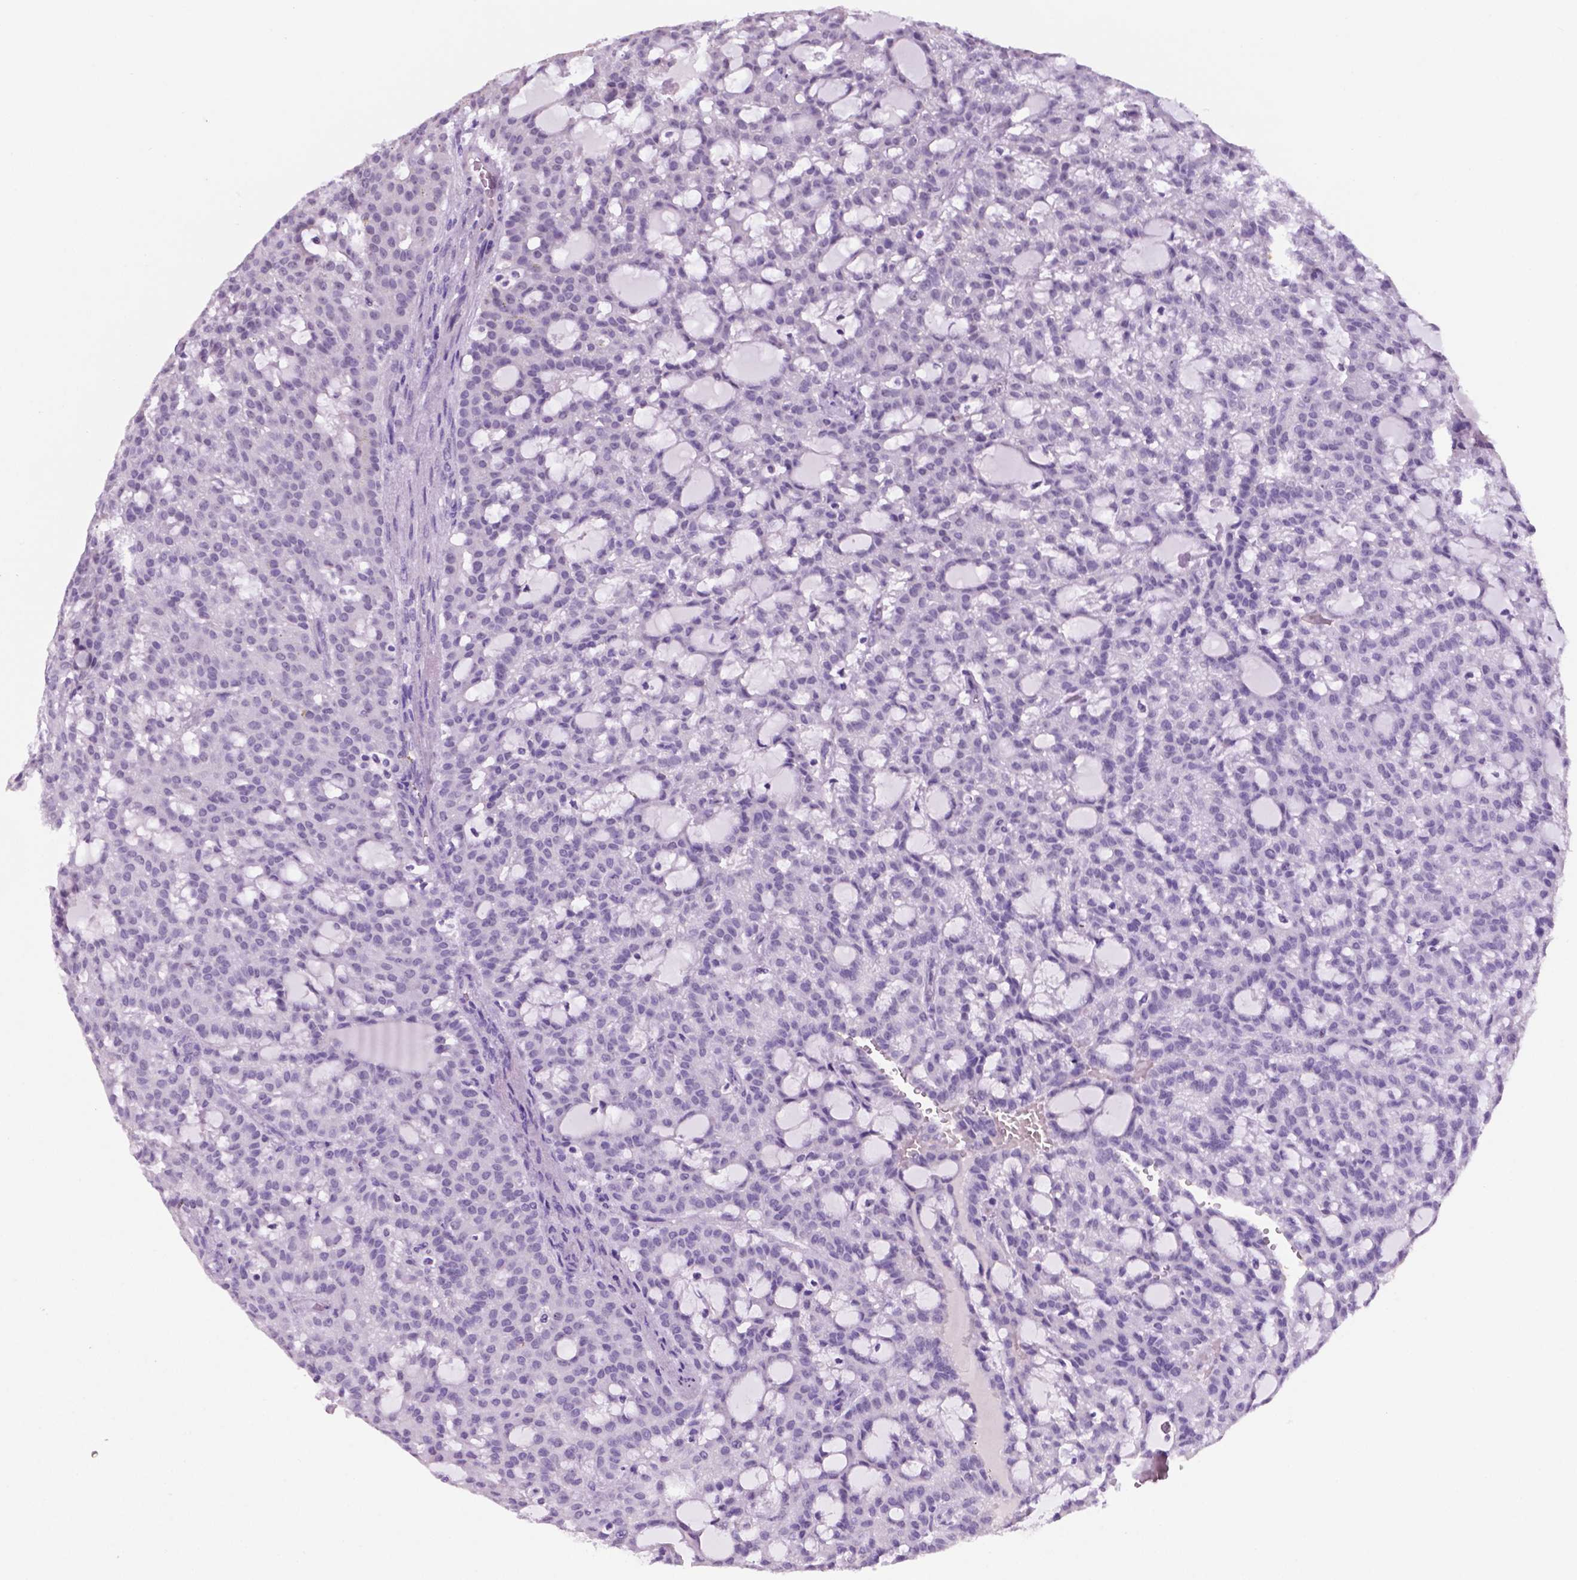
{"staining": {"intensity": "negative", "quantity": "none", "location": "none"}, "tissue": "renal cancer", "cell_type": "Tumor cells", "image_type": "cancer", "snomed": [{"axis": "morphology", "description": "Adenocarcinoma, NOS"}, {"axis": "topography", "description": "Kidney"}], "caption": "This is an immunohistochemistry image of human renal cancer (adenocarcinoma). There is no staining in tumor cells.", "gene": "C18orf21", "patient": {"sex": "male", "age": 63}}